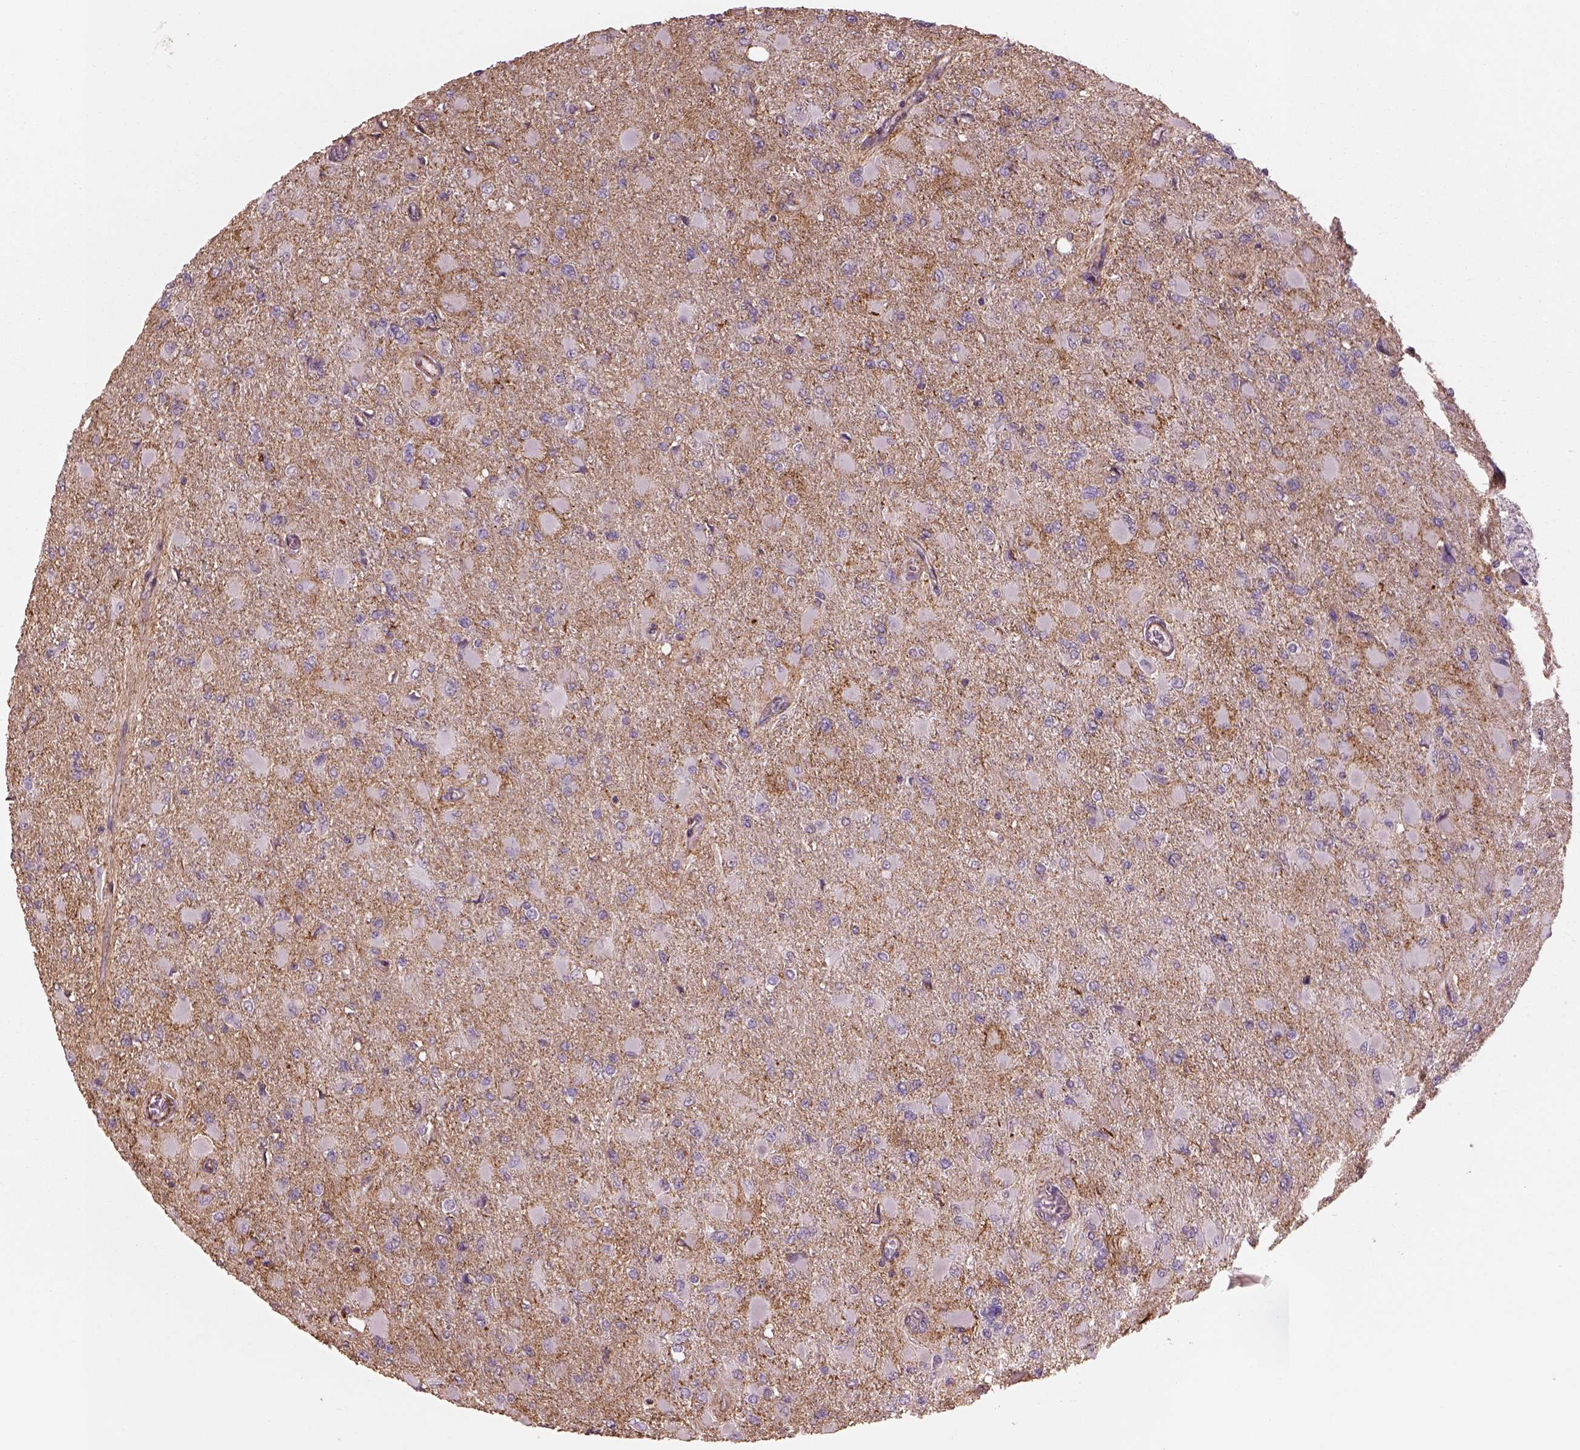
{"staining": {"intensity": "negative", "quantity": "none", "location": "none"}, "tissue": "glioma", "cell_type": "Tumor cells", "image_type": "cancer", "snomed": [{"axis": "morphology", "description": "Glioma, malignant, High grade"}, {"axis": "topography", "description": "Cerebral cortex"}], "caption": "Immunohistochemistry (IHC) photomicrograph of glioma stained for a protein (brown), which demonstrates no expression in tumor cells. (DAB (3,3'-diaminobenzidine) immunohistochemistry visualized using brightfield microscopy, high magnification).", "gene": "LIN7A", "patient": {"sex": "female", "age": 36}}